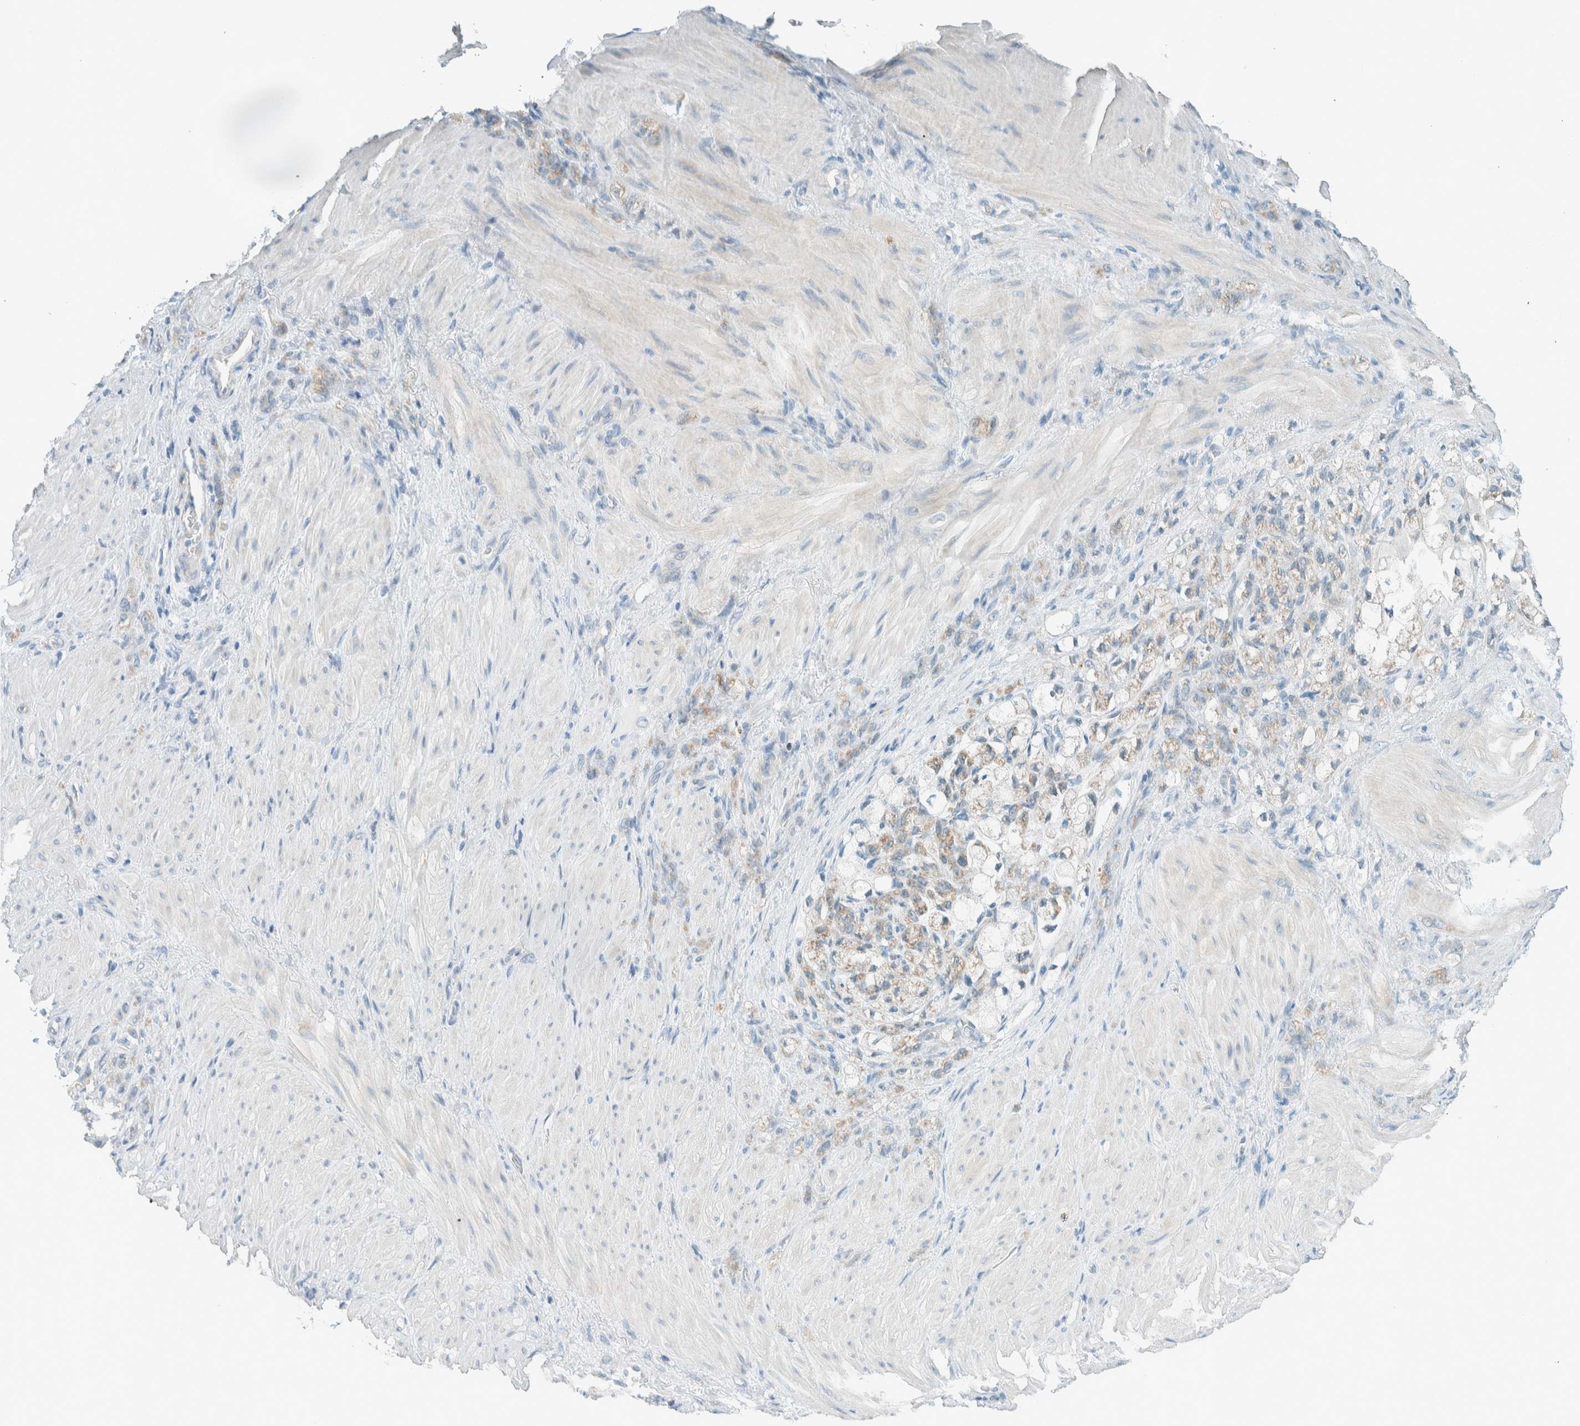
{"staining": {"intensity": "weak", "quantity": "25%-75%", "location": "cytoplasmic/membranous"}, "tissue": "stomach cancer", "cell_type": "Tumor cells", "image_type": "cancer", "snomed": [{"axis": "morphology", "description": "Normal tissue, NOS"}, {"axis": "morphology", "description": "Adenocarcinoma, NOS"}, {"axis": "topography", "description": "Stomach"}], "caption": "Stomach cancer was stained to show a protein in brown. There is low levels of weak cytoplasmic/membranous expression in about 25%-75% of tumor cells. (DAB IHC, brown staining for protein, blue staining for nuclei).", "gene": "ALDH7A1", "patient": {"sex": "male", "age": 82}}